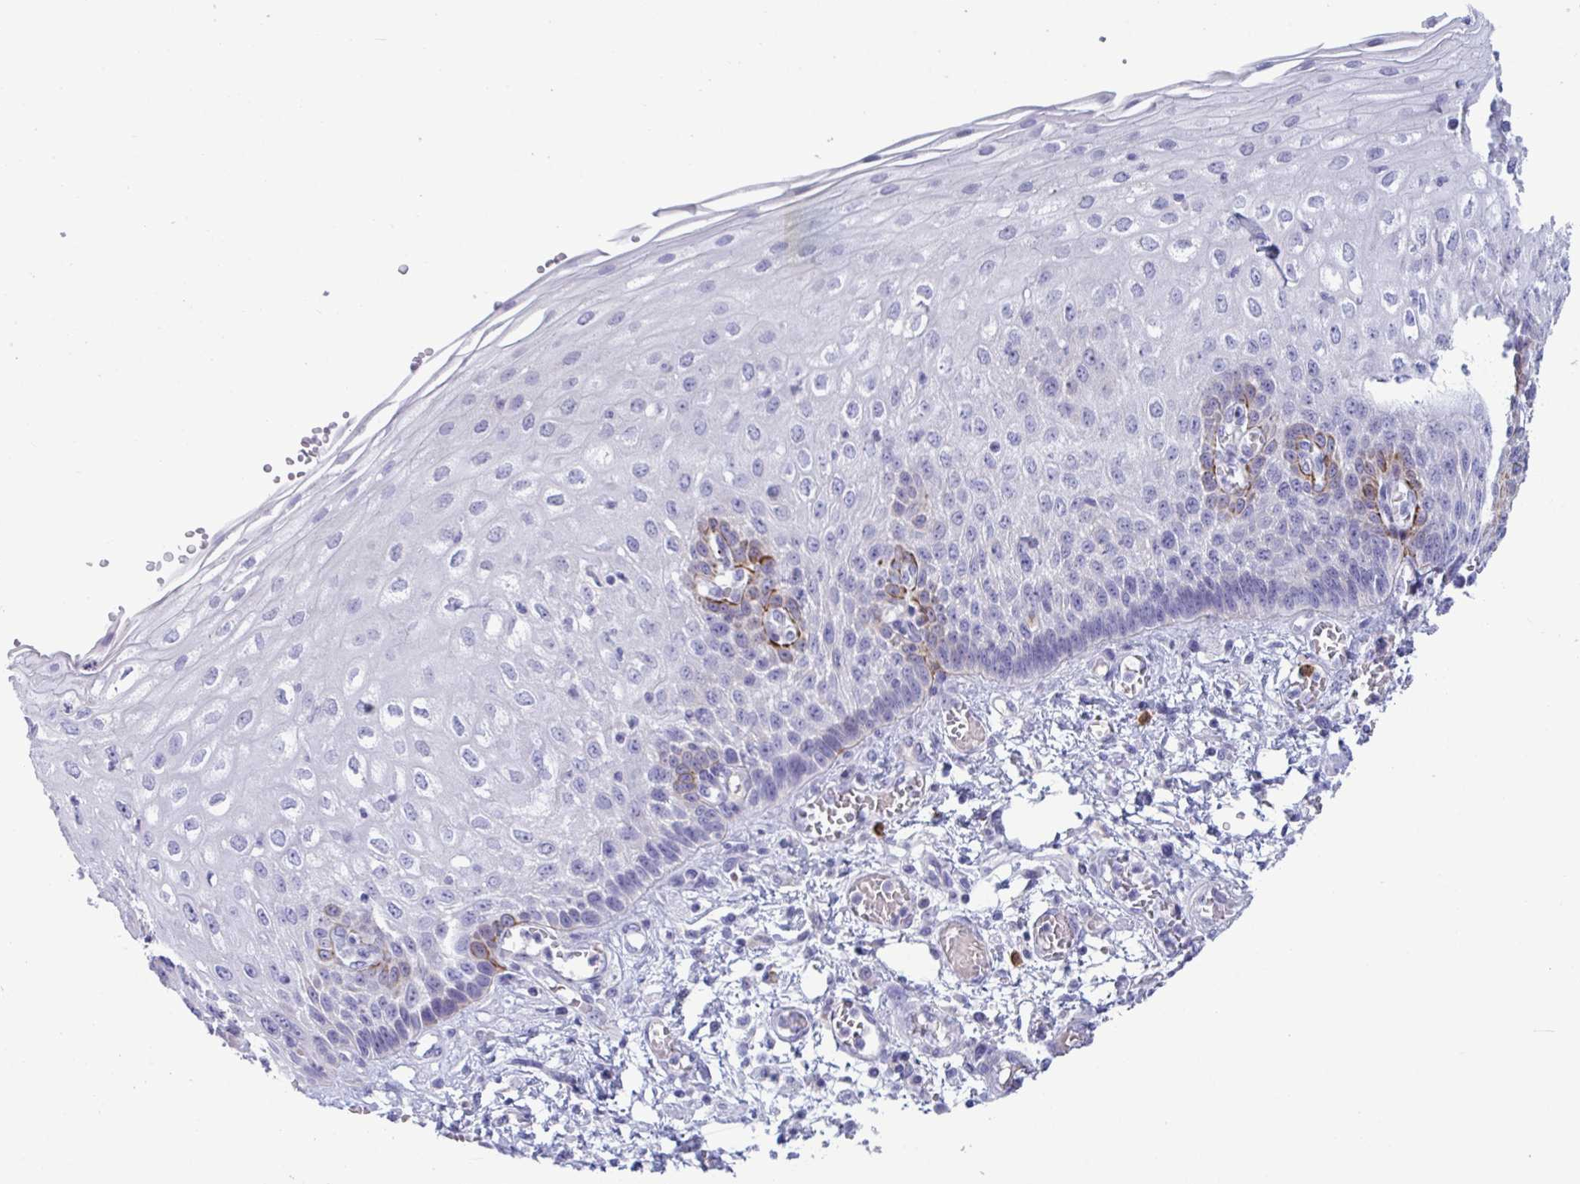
{"staining": {"intensity": "moderate", "quantity": "<25%", "location": "cytoplasmic/membranous"}, "tissue": "esophagus", "cell_type": "Squamous epithelial cells", "image_type": "normal", "snomed": [{"axis": "morphology", "description": "Normal tissue, NOS"}, {"axis": "morphology", "description": "Adenocarcinoma, NOS"}, {"axis": "topography", "description": "Esophagus"}], "caption": "About <25% of squamous epithelial cells in normal human esophagus show moderate cytoplasmic/membranous protein positivity as visualized by brown immunohistochemical staining.", "gene": "TAS2R38", "patient": {"sex": "male", "age": 81}}